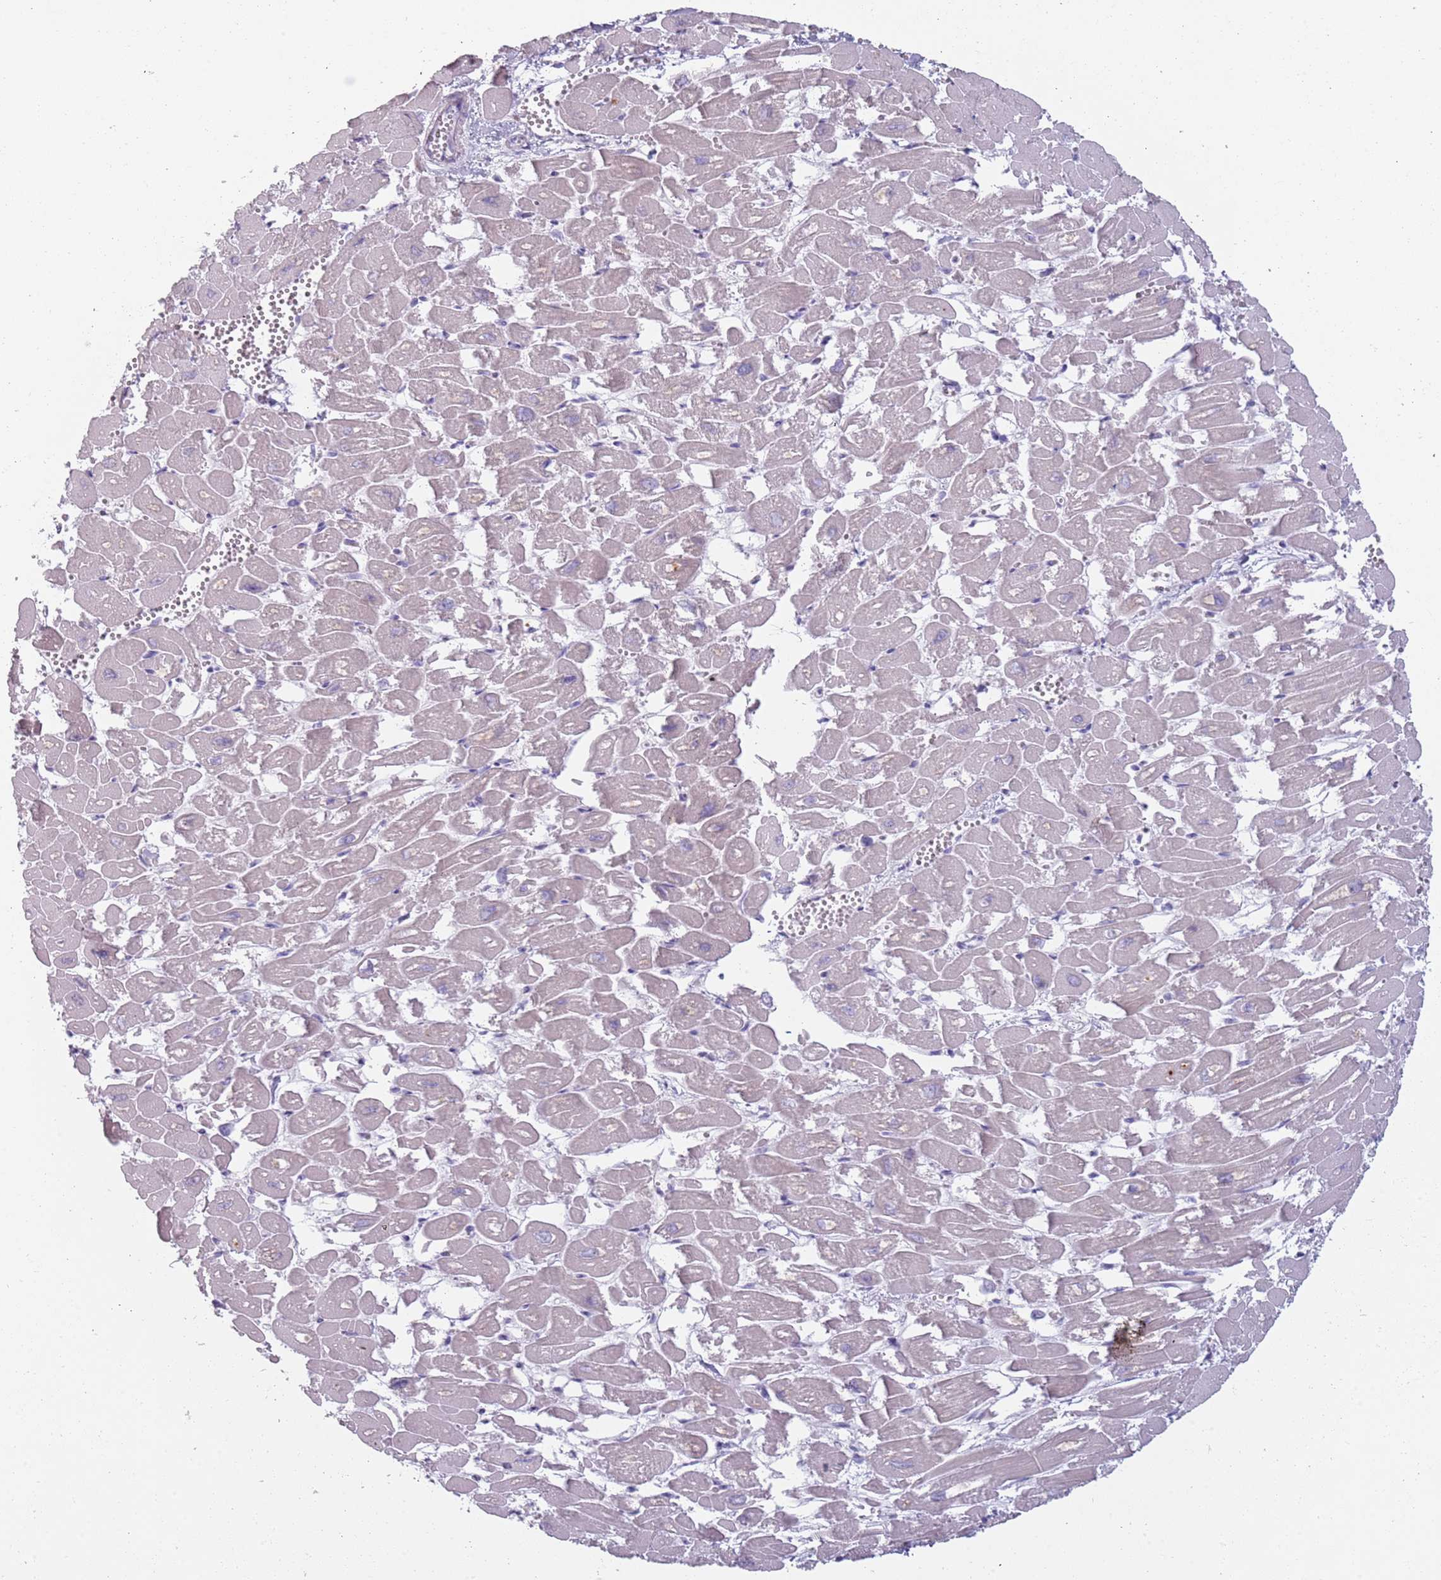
{"staining": {"intensity": "negative", "quantity": "none", "location": "none"}, "tissue": "heart muscle", "cell_type": "Cardiomyocytes", "image_type": "normal", "snomed": [{"axis": "morphology", "description": "Normal tissue, NOS"}, {"axis": "topography", "description": "Heart"}], "caption": "Immunohistochemical staining of unremarkable heart muscle reveals no significant staining in cardiomyocytes.", "gene": "NWD2", "patient": {"sex": "male", "age": 54}}